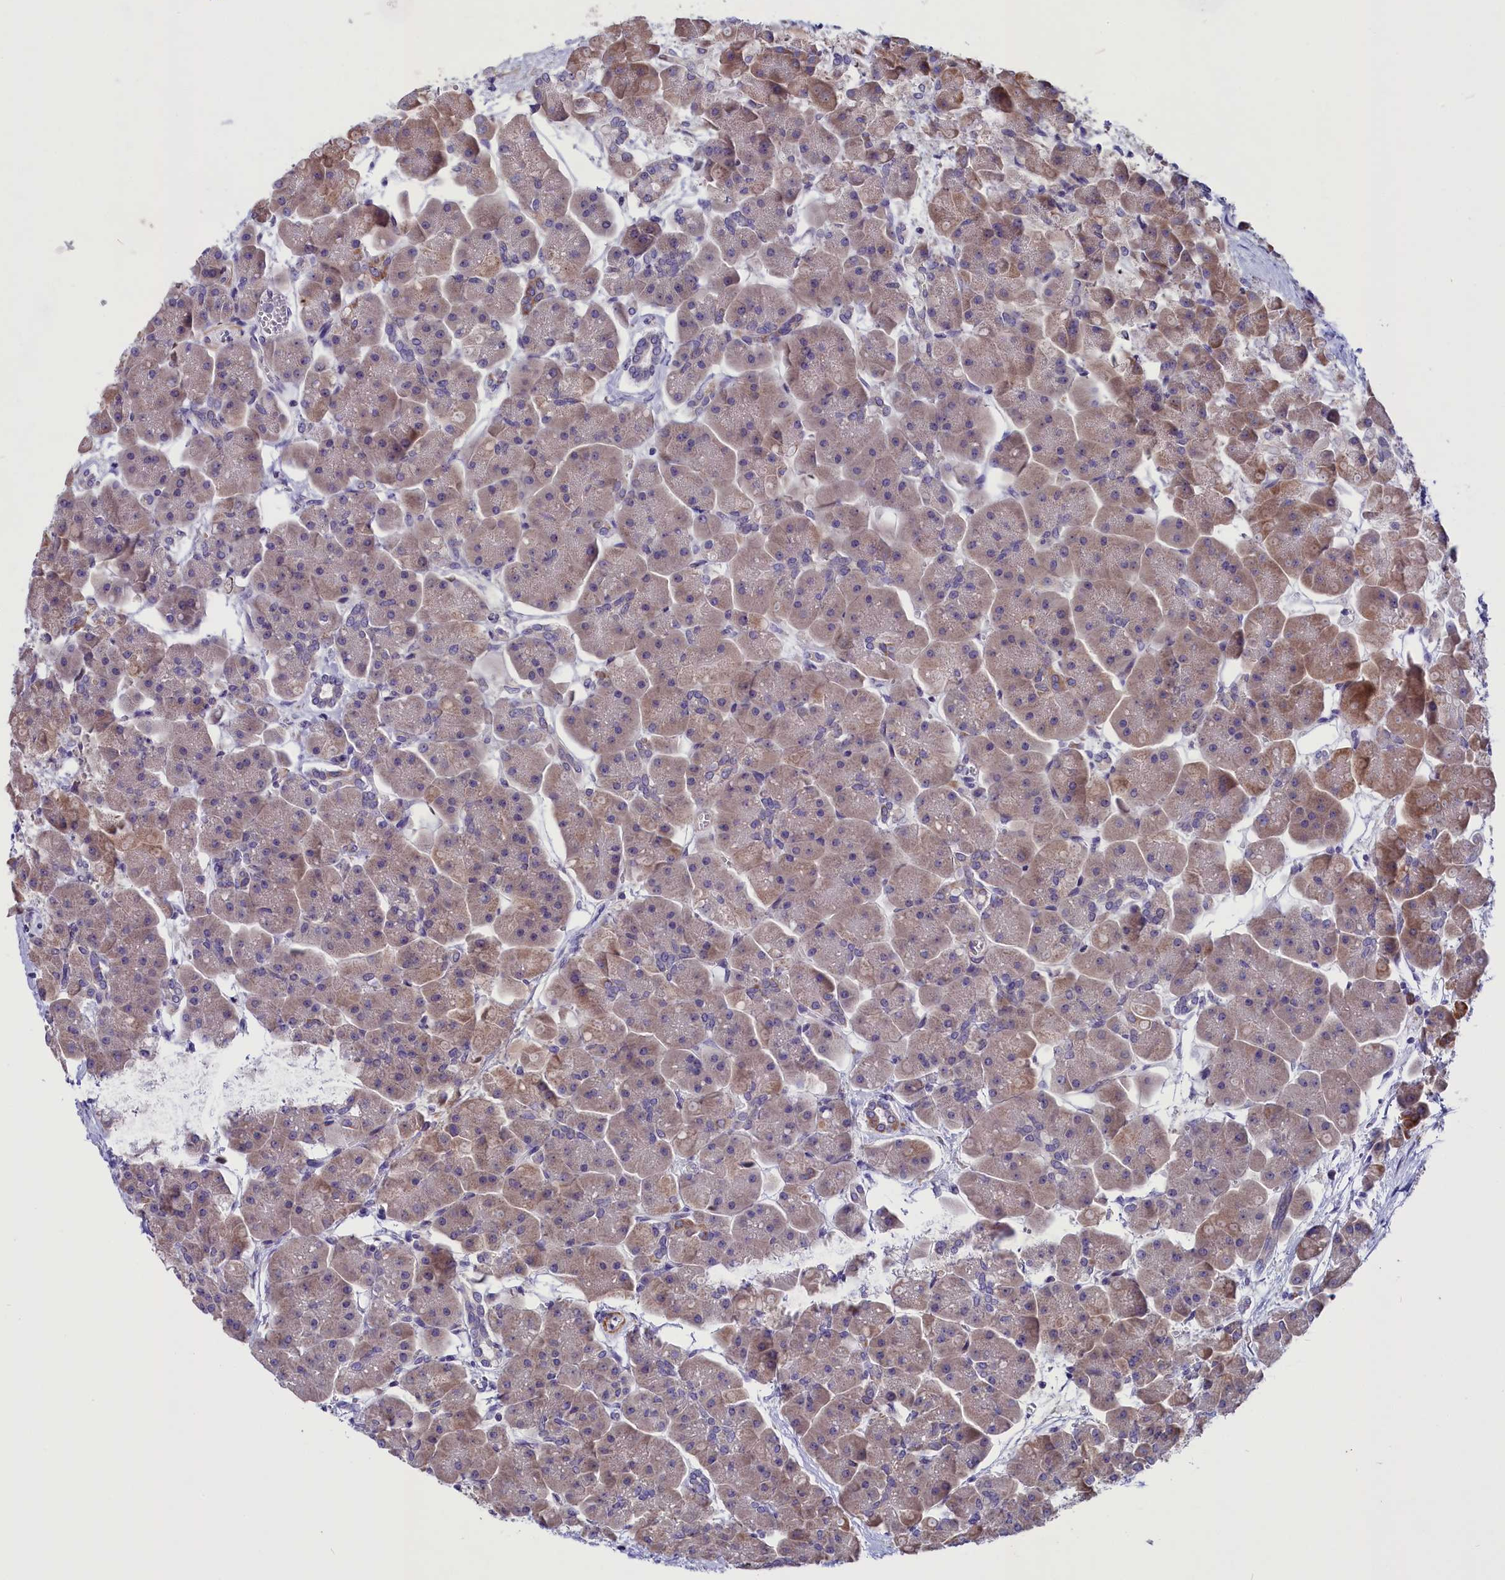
{"staining": {"intensity": "weak", "quantity": "25%-75%", "location": "cytoplasmic/membranous"}, "tissue": "pancreas", "cell_type": "Exocrine glandular cells", "image_type": "normal", "snomed": [{"axis": "morphology", "description": "Normal tissue, NOS"}, {"axis": "topography", "description": "Pancreas"}], "caption": "Immunohistochemical staining of unremarkable human pancreas shows 25%-75% levels of weak cytoplasmic/membranous protein expression in approximately 25%-75% of exocrine glandular cells.", "gene": "SCD5", "patient": {"sex": "male", "age": 66}}